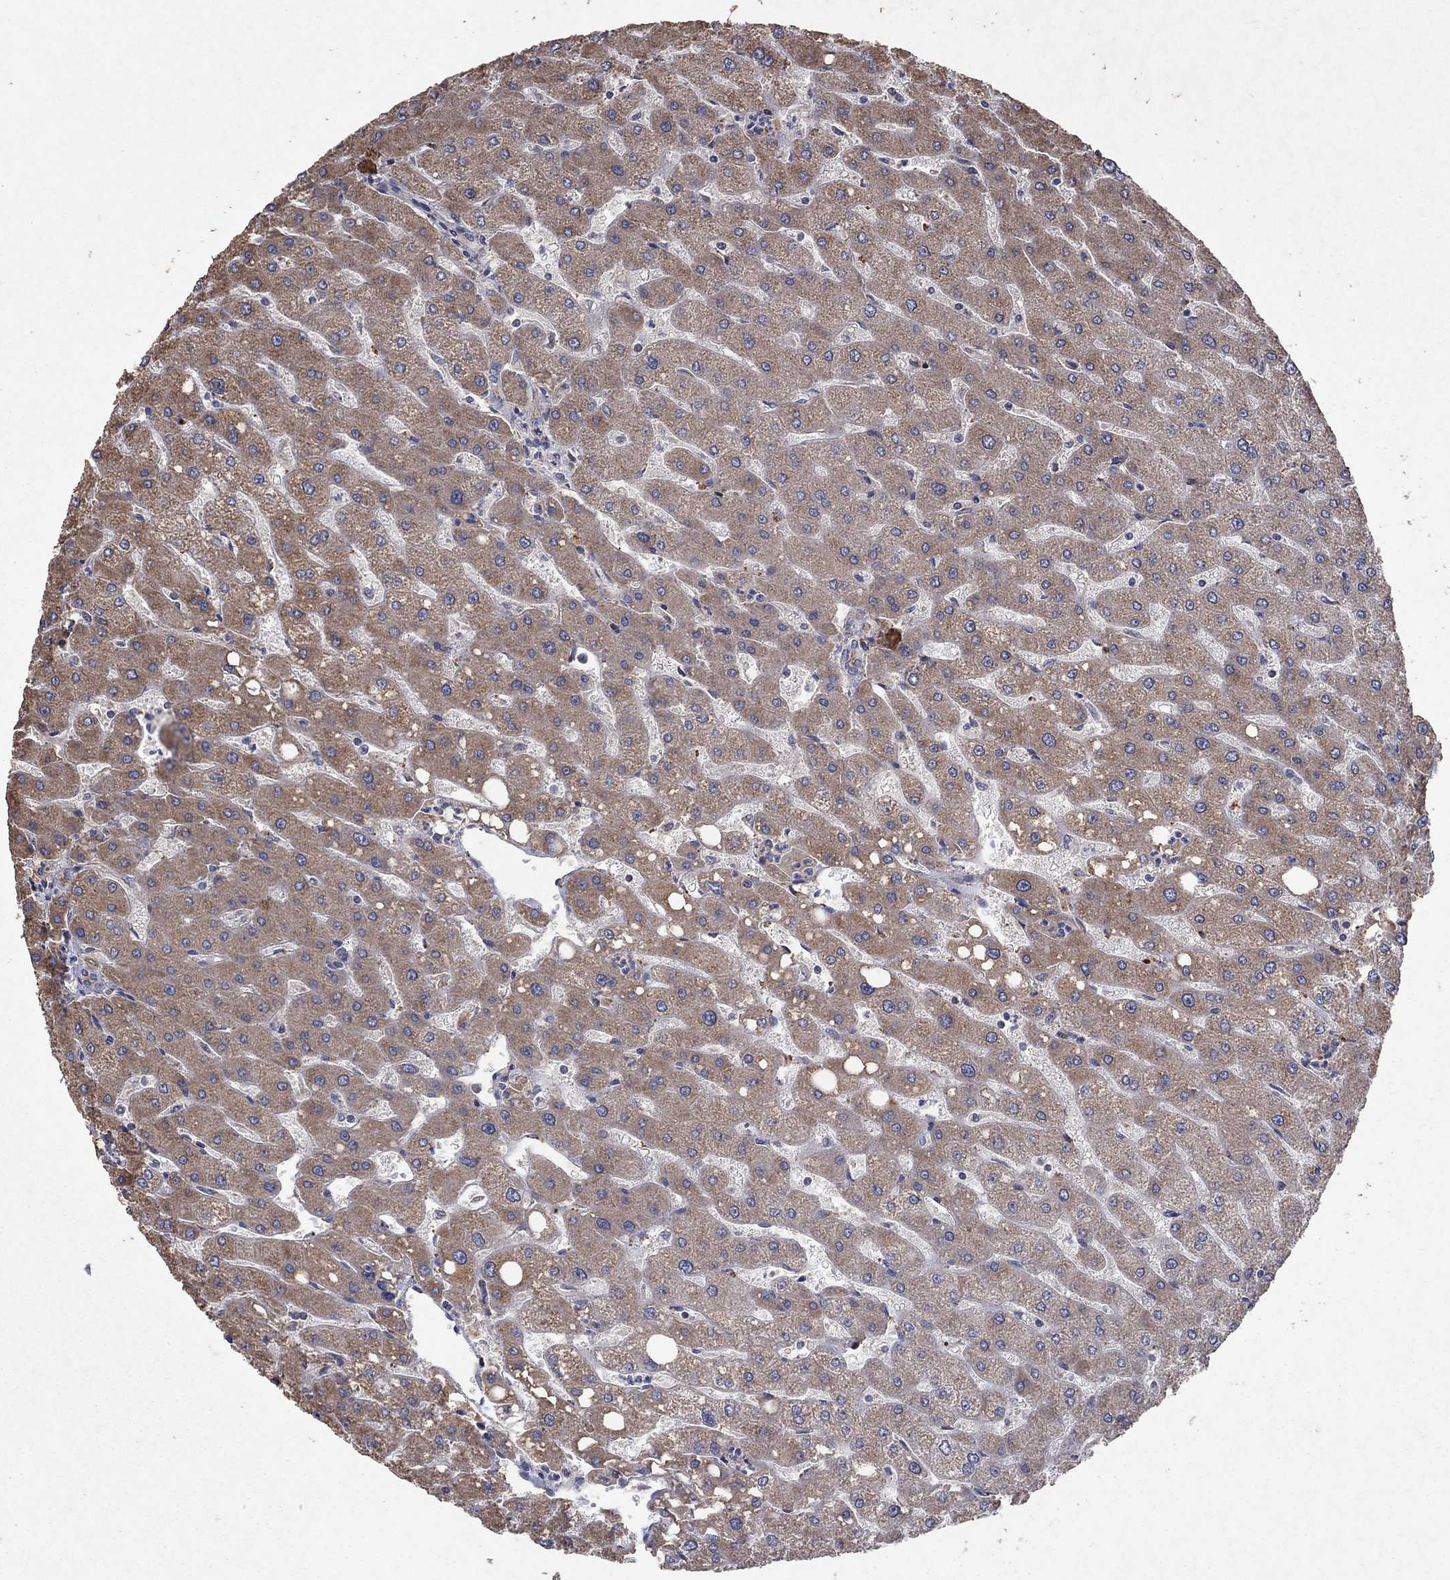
{"staining": {"intensity": "weak", "quantity": ">75%", "location": "cytoplasmic/membranous"}, "tissue": "liver", "cell_type": "Cholangiocytes", "image_type": "normal", "snomed": [{"axis": "morphology", "description": "Normal tissue, NOS"}, {"axis": "topography", "description": "Liver"}], "caption": "A brown stain shows weak cytoplasmic/membranous positivity of a protein in cholangiocytes of unremarkable human liver. The staining is performed using DAB (3,3'-diaminobenzidine) brown chromogen to label protein expression. The nuclei are counter-stained blue using hematoxylin.", "gene": "FRG1", "patient": {"sex": "male", "age": 67}}